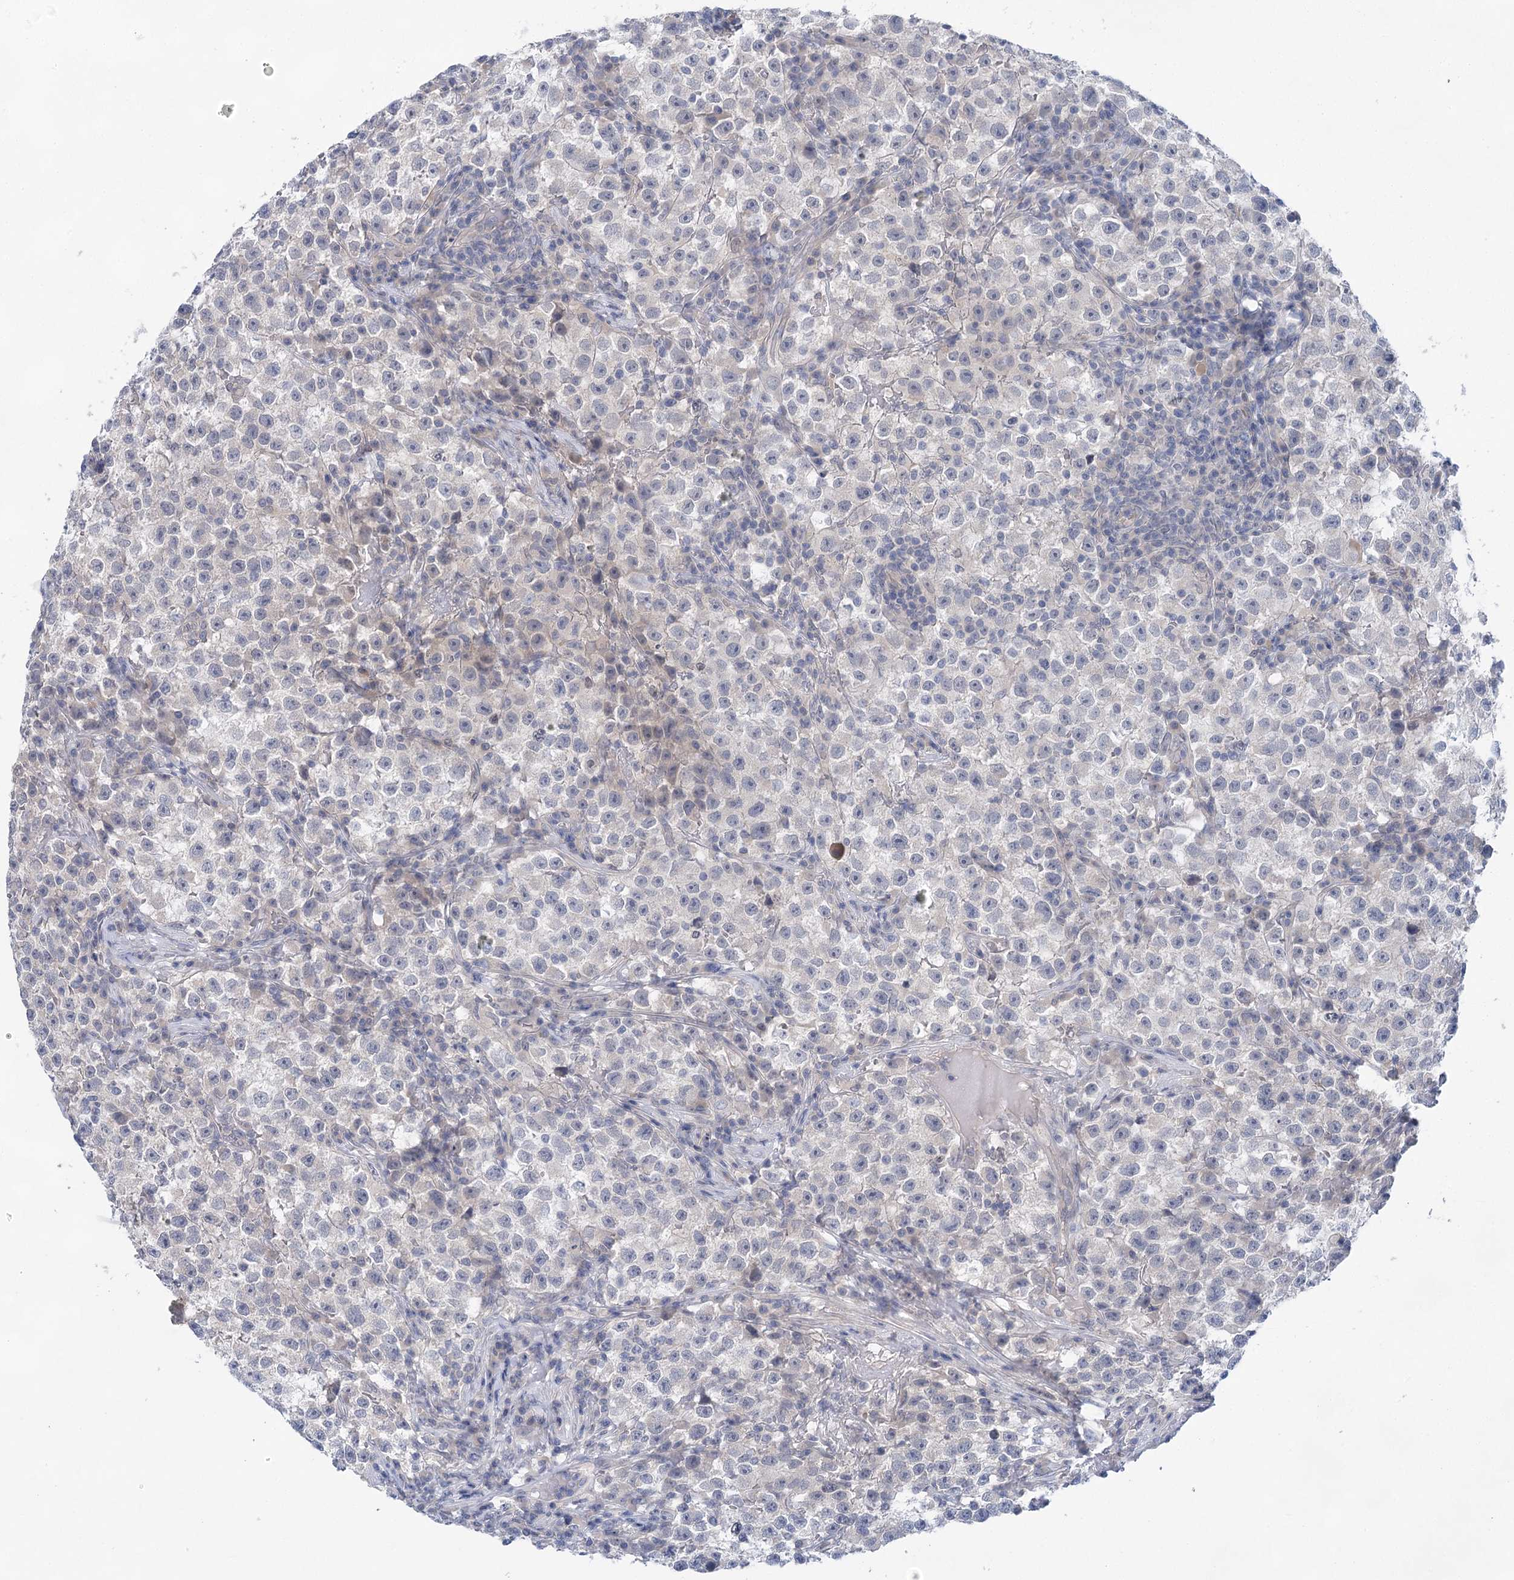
{"staining": {"intensity": "negative", "quantity": "none", "location": "none"}, "tissue": "testis cancer", "cell_type": "Tumor cells", "image_type": "cancer", "snomed": [{"axis": "morphology", "description": "Seminoma, NOS"}, {"axis": "topography", "description": "Testis"}], "caption": "Immunohistochemistry histopathology image of neoplastic tissue: human testis cancer stained with DAB (3,3'-diaminobenzidine) demonstrates no significant protein positivity in tumor cells.", "gene": "LALBA", "patient": {"sex": "male", "age": 22}}